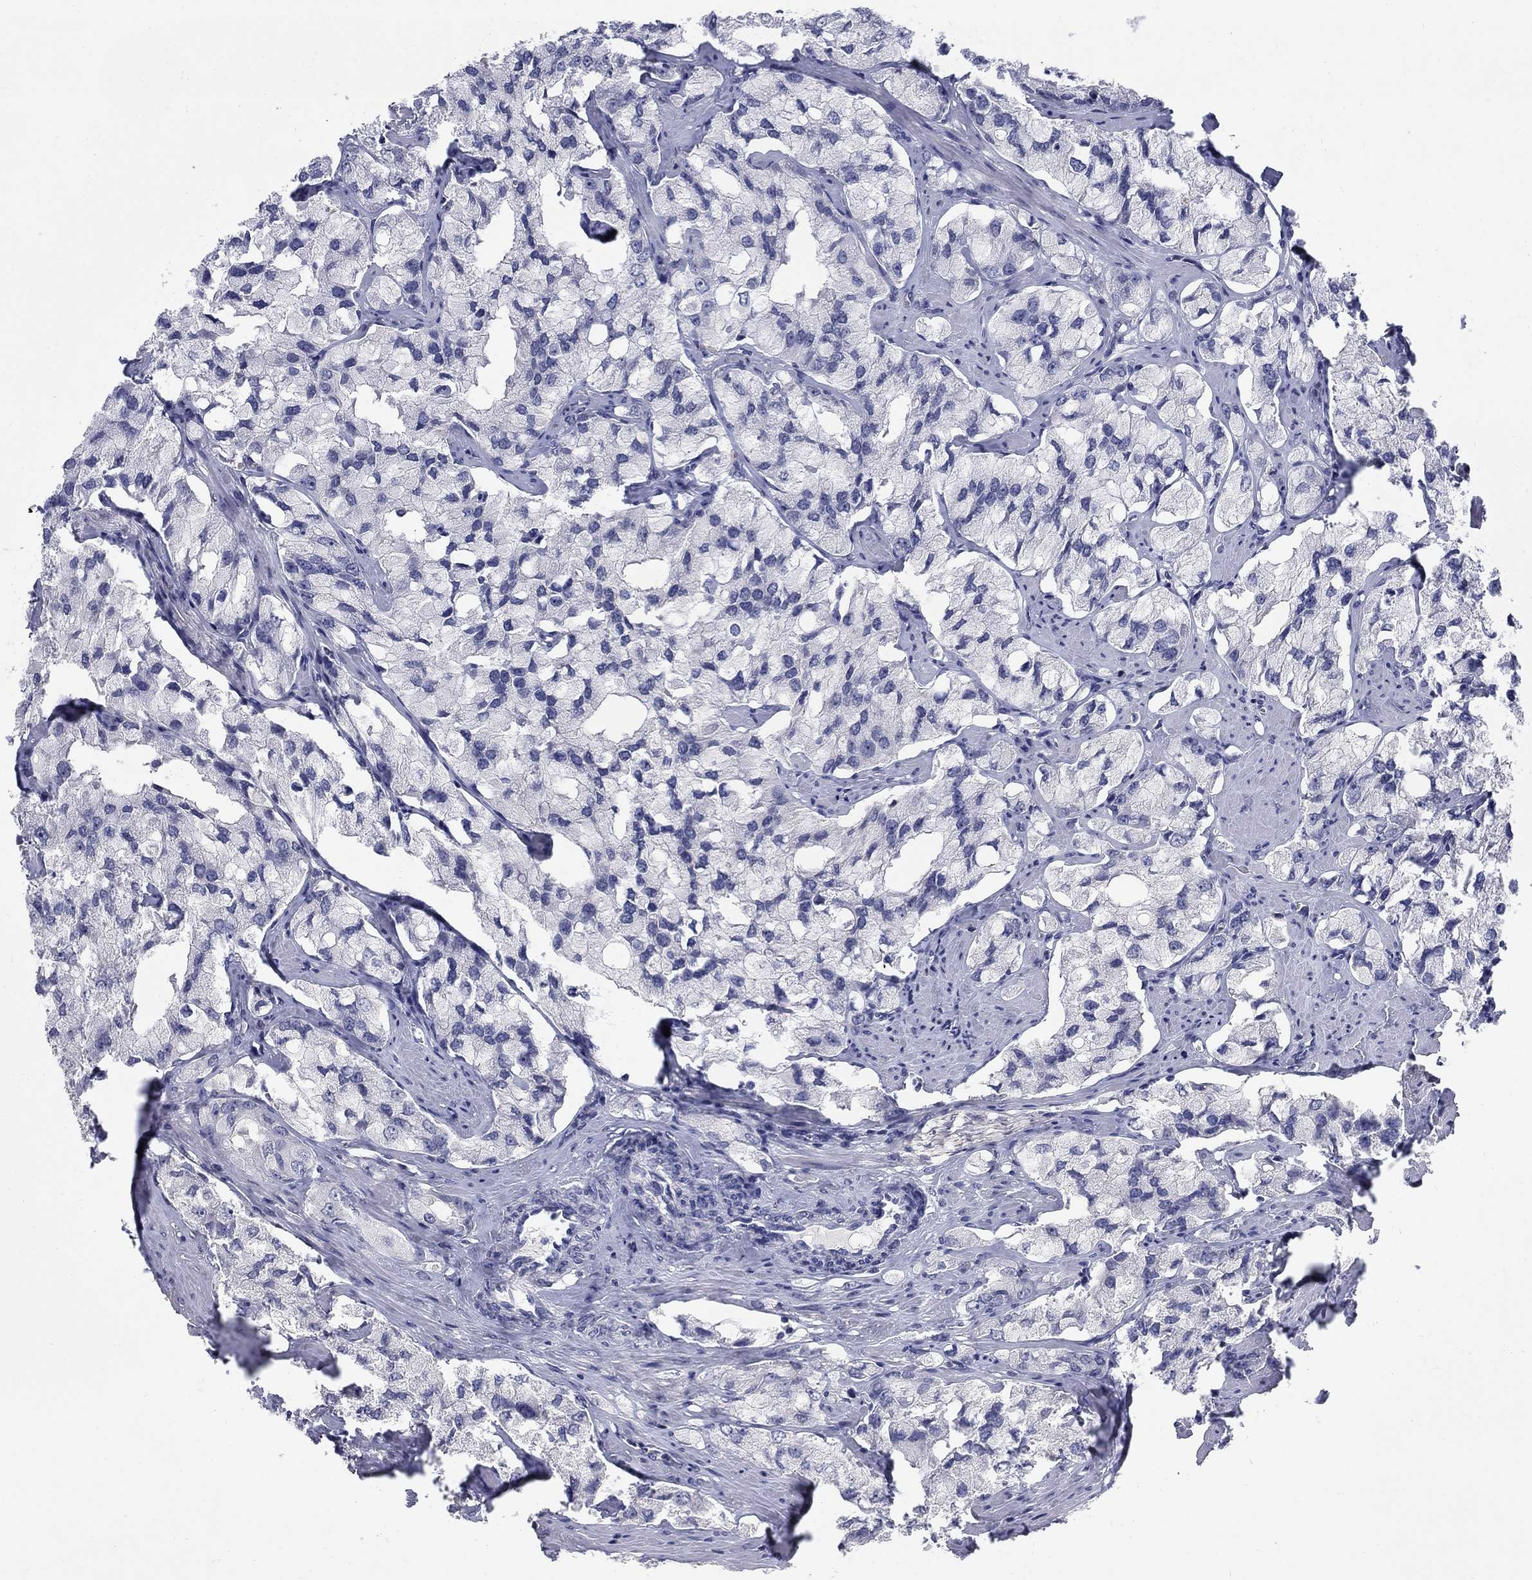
{"staining": {"intensity": "negative", "quantity": "none", "location": "none"}, "tissue": "prostate cancer", "cell_type": "Tumor cells", "image_type": "cancer", "snomed": [{"axis": "morphology", "description": "Adenocarcinoma, NOS"}, {"axis": "topography", "description": "Prostate and seminal vesicle, NOS"}, {"axis": "topography", "description": "Prostate"}], "caption": "A high-resolution histopathology image shows IHC staining of prostate cancer (adenocarcinoma), which exhibits no significant positivity in tumor cells. (DAB (3,3'-diaminobenzidine) IHC visualized using brightfield microscopy, high magnification).", "gene": "PTH1R", "patient": {"sex": "male", "age": 64}}